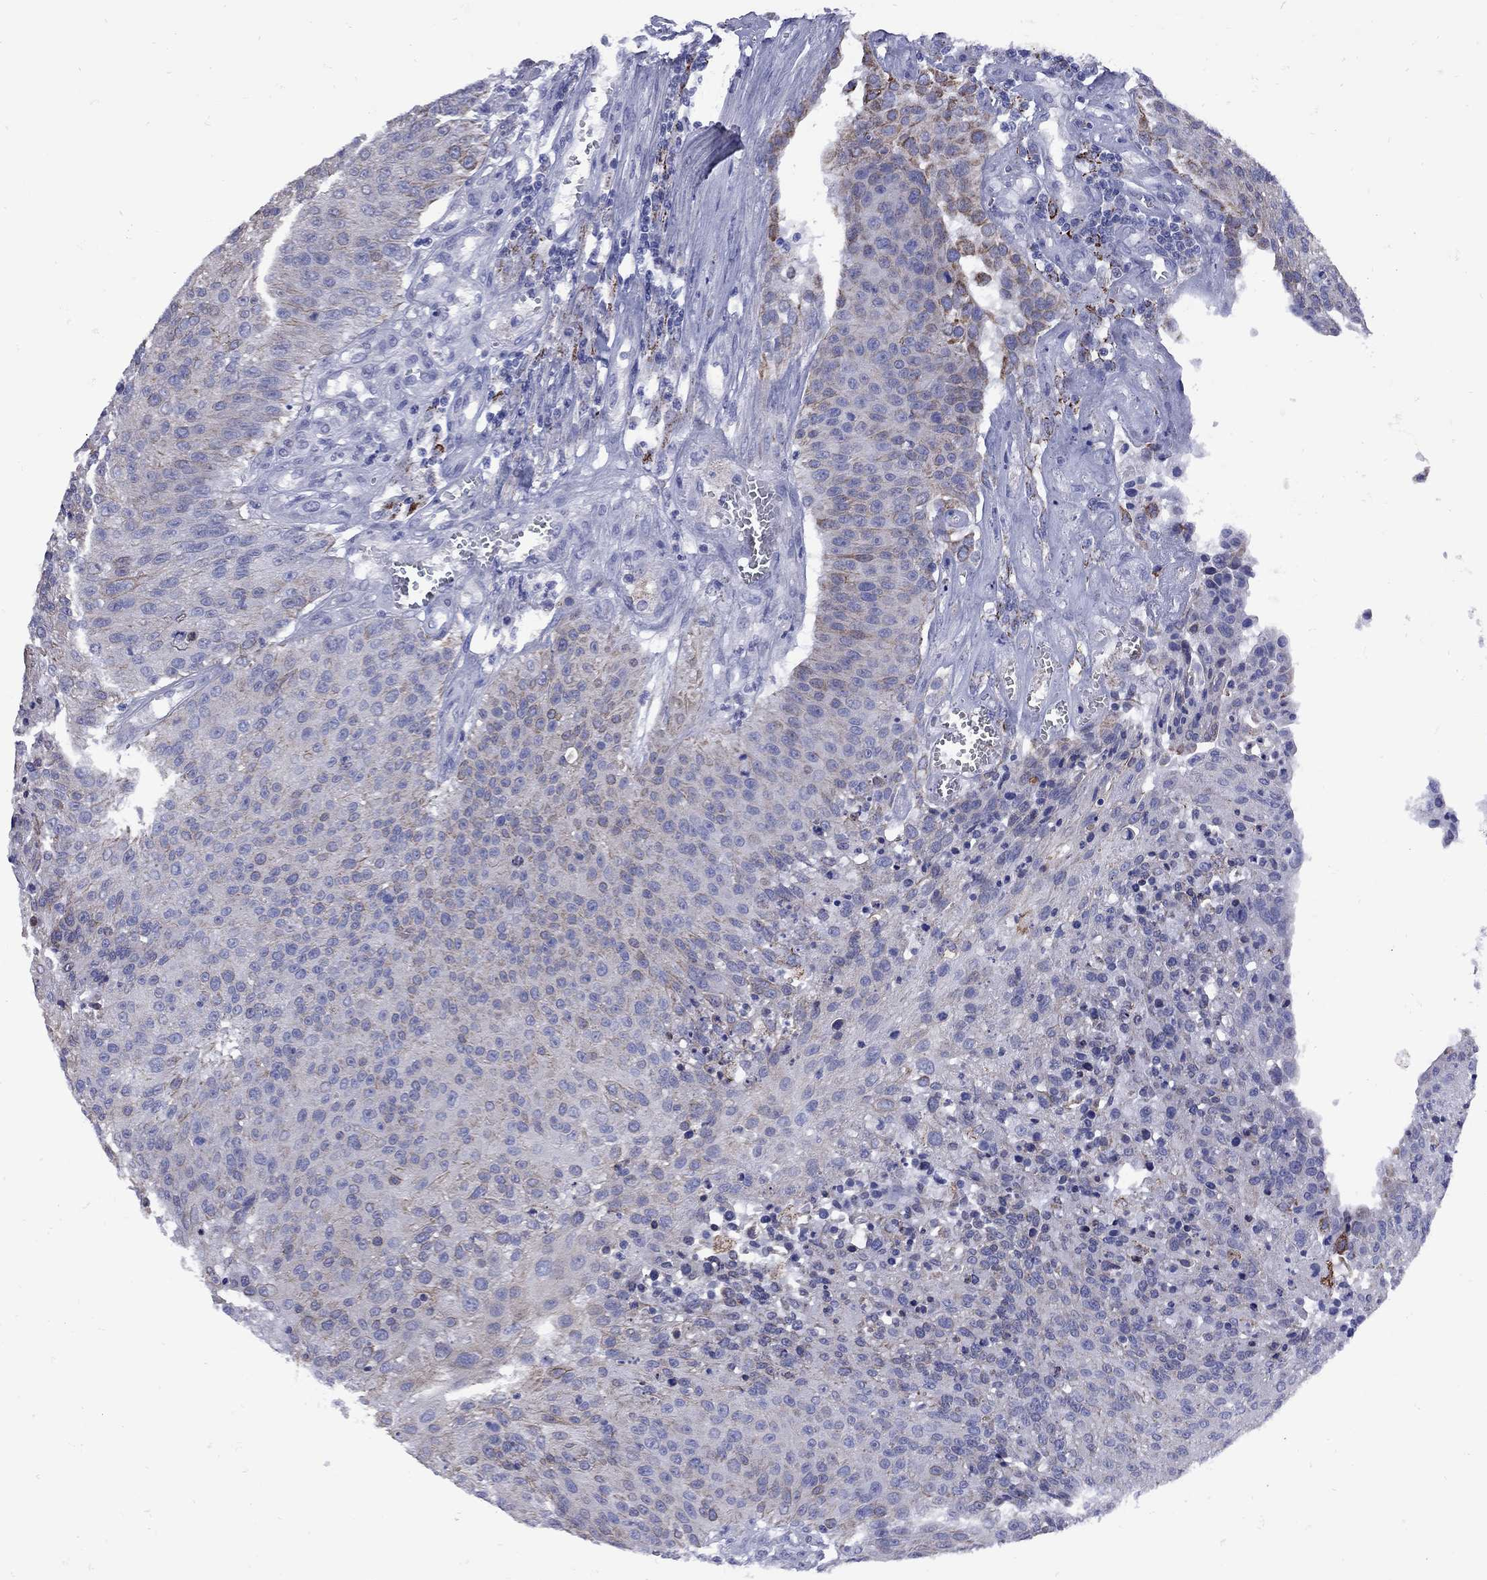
{"staining": {"intensity": "moderate", "quantity": "<25%", "location": "cytoplasmic/membranous"}, "tissue": "urothelial cancer", "cell_type": "Tumor cells", "image_type": "cancer", "snomed": [{"axis": "morphology", "description": "Urothelial carcinoma, NOS"}, {"axis": "topography", "description": "Urinary bladder"}], "caption": "An image of human urothelial cancer stained for a protein displays moderate cytoplasmic/membranous brown staining in tumor cells.", "gene": "SESTD1", "patient": {"sex": "male", "age": 55}}